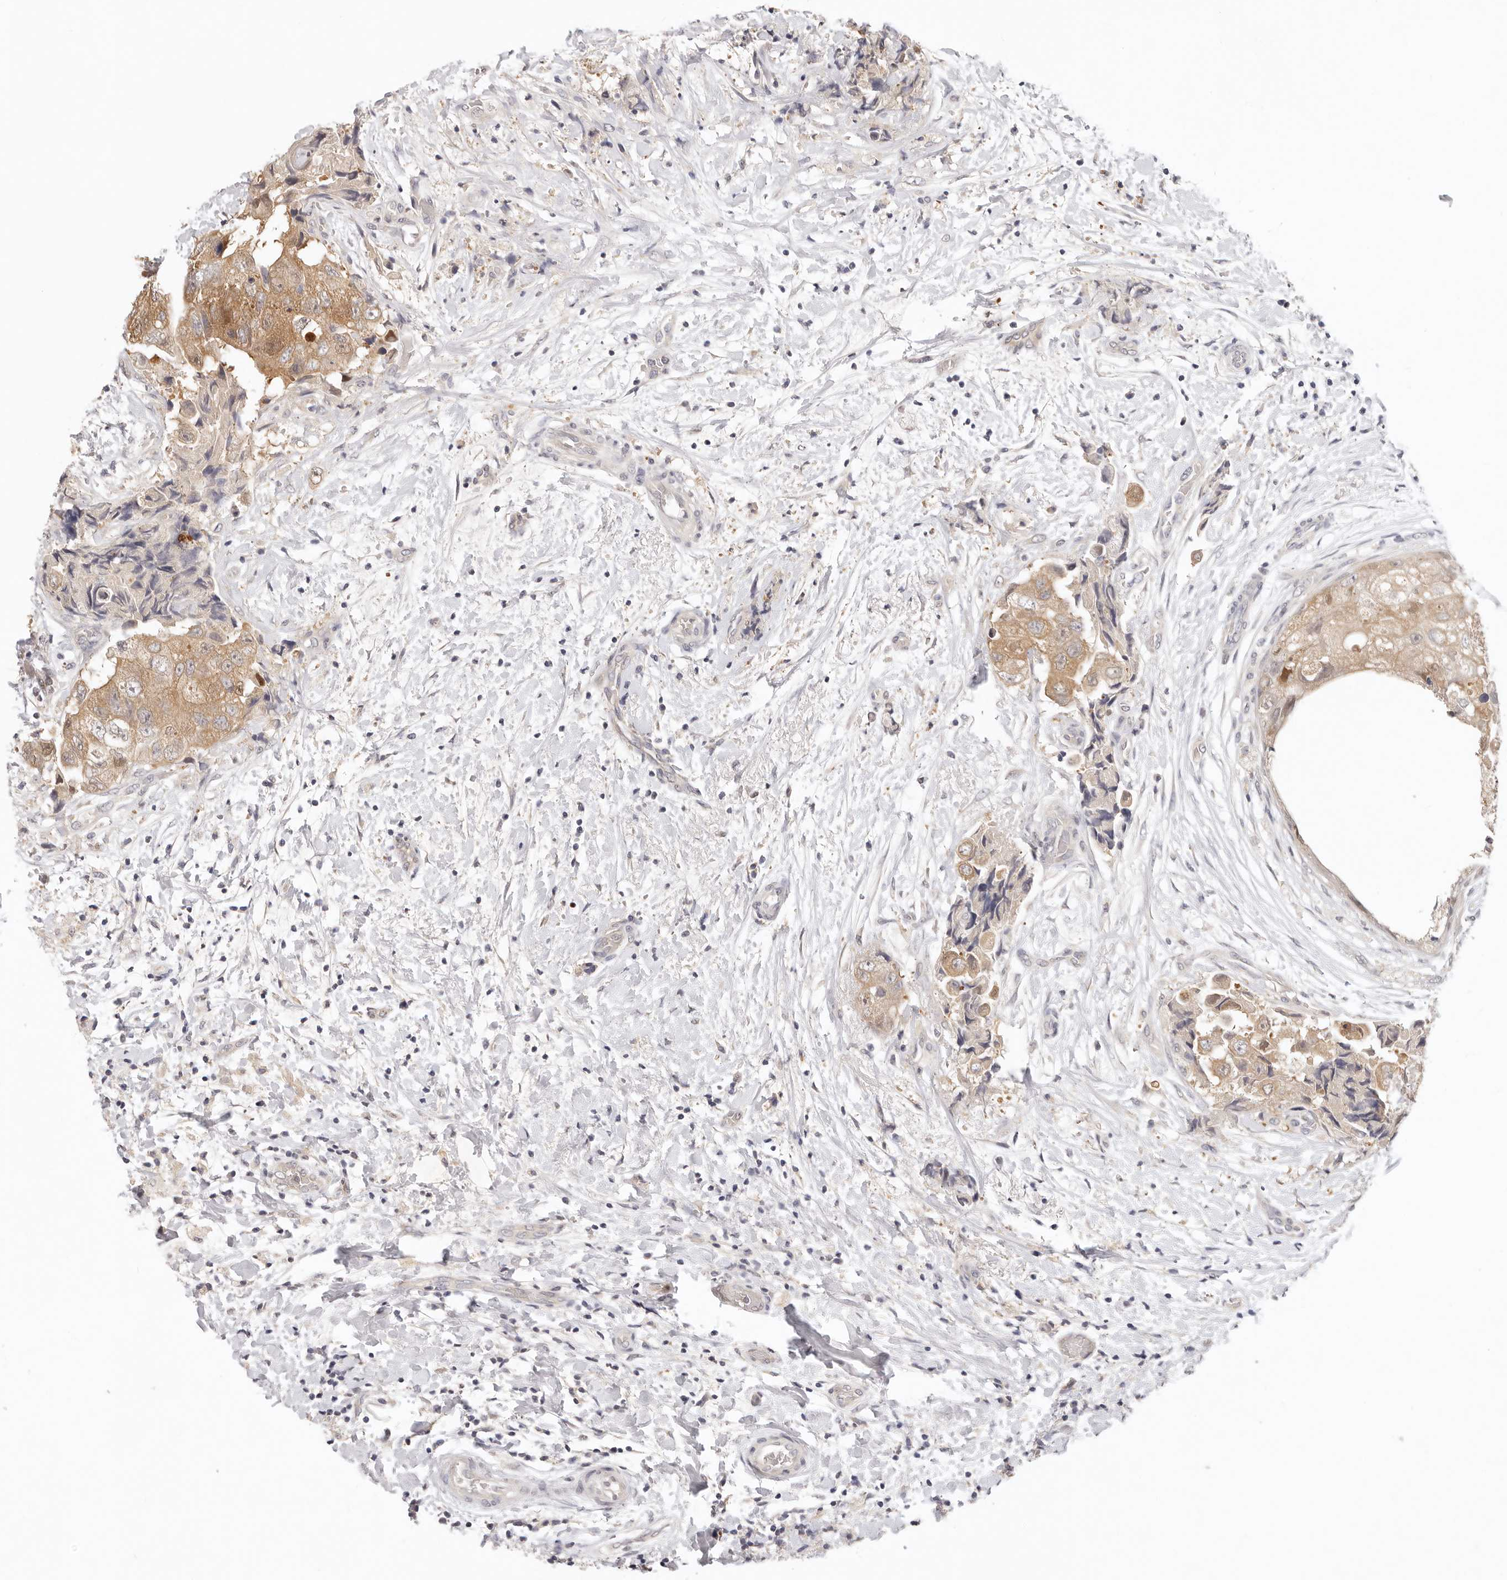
{"staining": {"intensity": "moderate", "quantity": ">75%", "location": "cytoplasmic/membranous"}, "tissue": "breast cancer", "cell_type": "Tumor cells", "image_type": "cancer", "snomed": [{"axis": "morphology", "description": "Normal tissue, NOS"}, {"axis": "morphology", "description": "Duct carcinoma"}, {"axis": "topography", "description": "Breast"}], "caption": "This micrograph reveals intraductal carcinoma (breast) stained with immunohistochemistry (IHC) to label a protein in brown. The cytoplasmic/membranous of tumor cells show moderate positivity for the protein. Nuclei are counter-stained blue.", "gene": "GGPS1", "patient": {"sex": "female", "age": 62}}